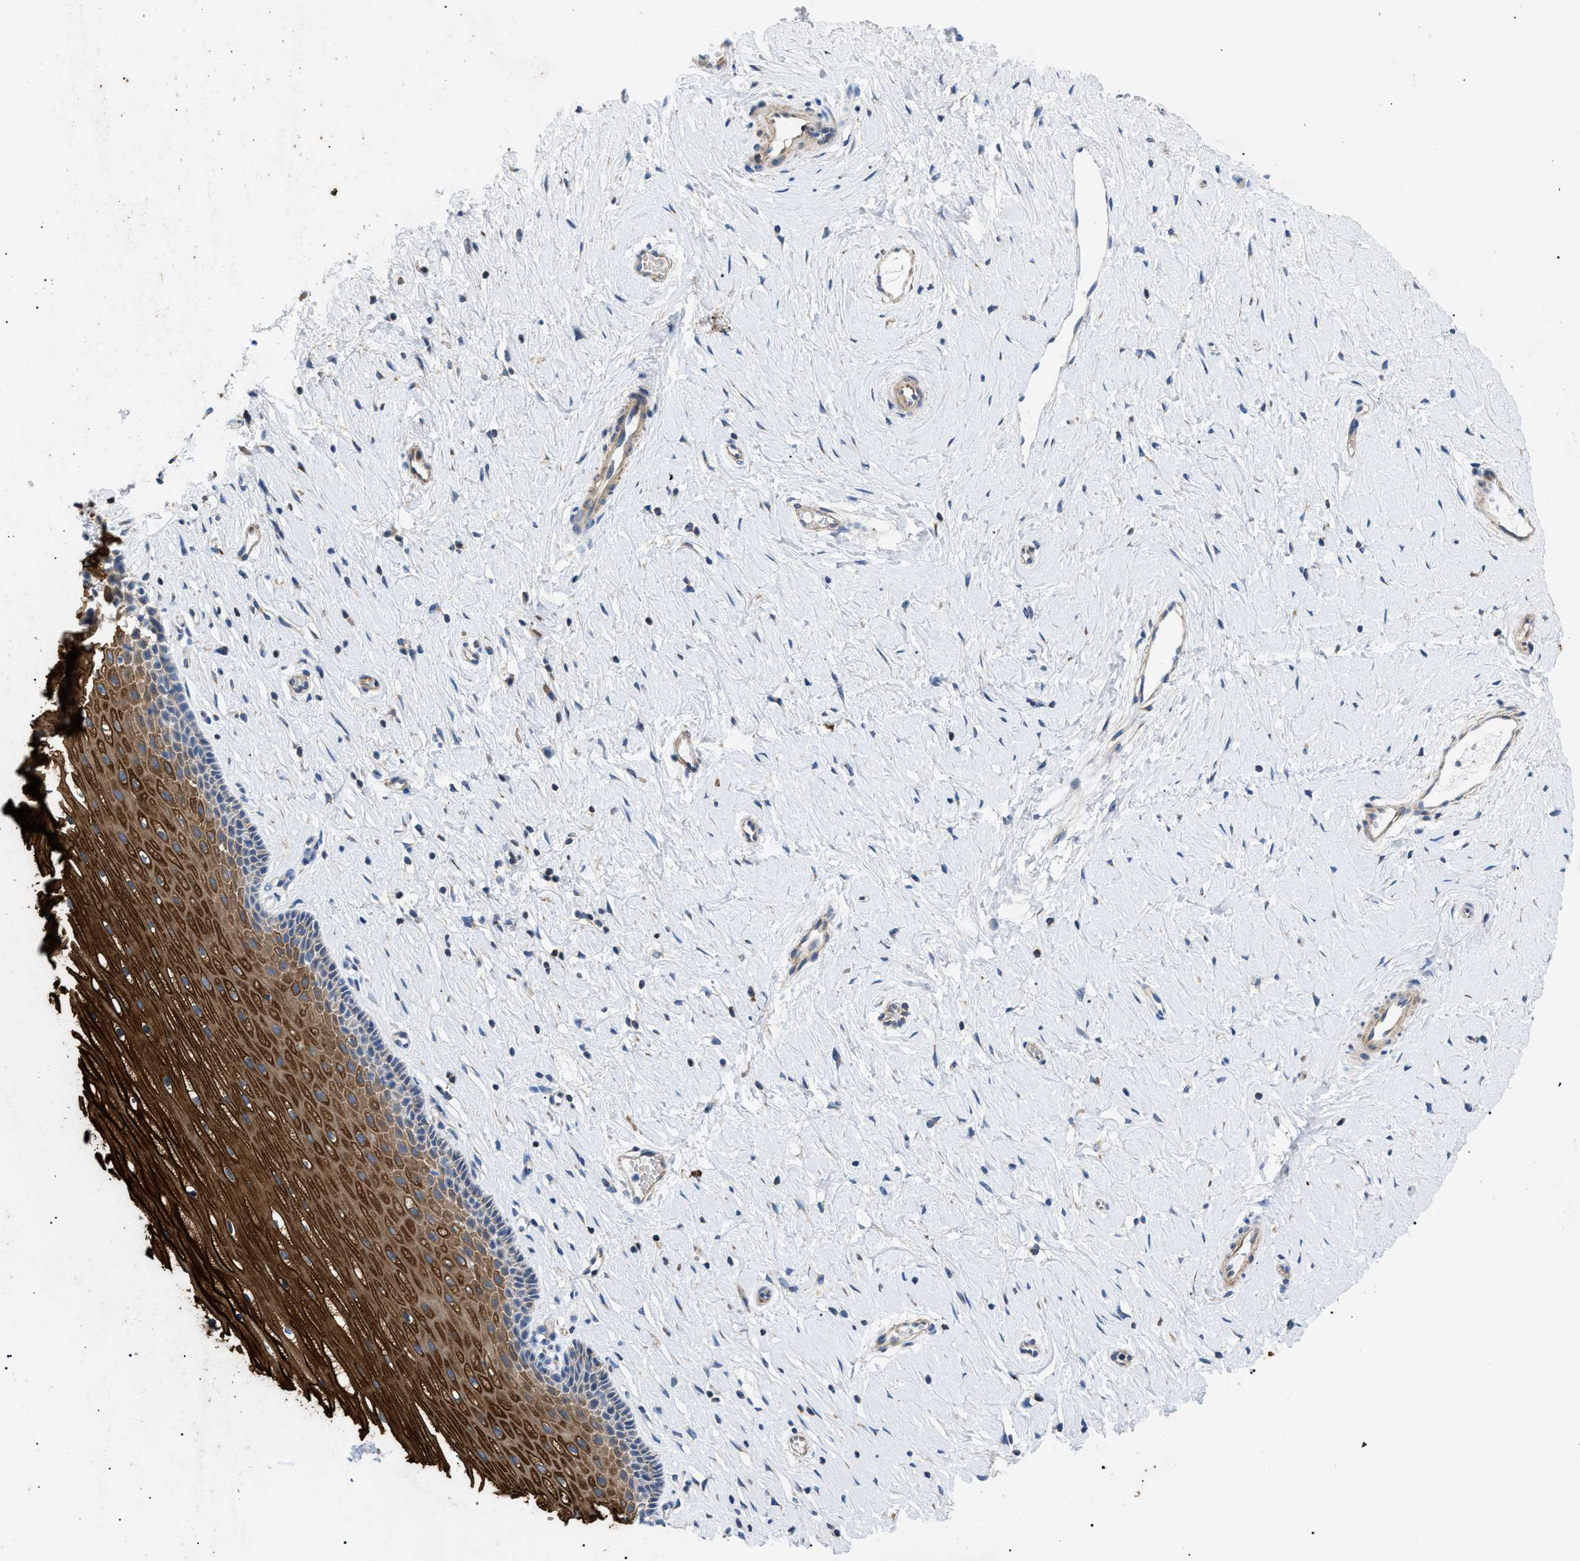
{"staining": {"intensity": "weak", "quantity": ">75%", "location": "cytoplasmic/membranous"}, "tissue": "cervix", "cell_type": "Glandular cells", "image_type": "normal", "snomed": [{"axis": "morphology", "description": "Normal tissue, NOS"}, {"axis": "topography", "description": "Cervix"}], "caption": "Cervix stained for a protein (brown) displays weak cytoplasmic/membranous positive positivity in about >75% of glandular cells.", "gene": "HSPB8", "patient": {"sex": "female", "age": 39}}